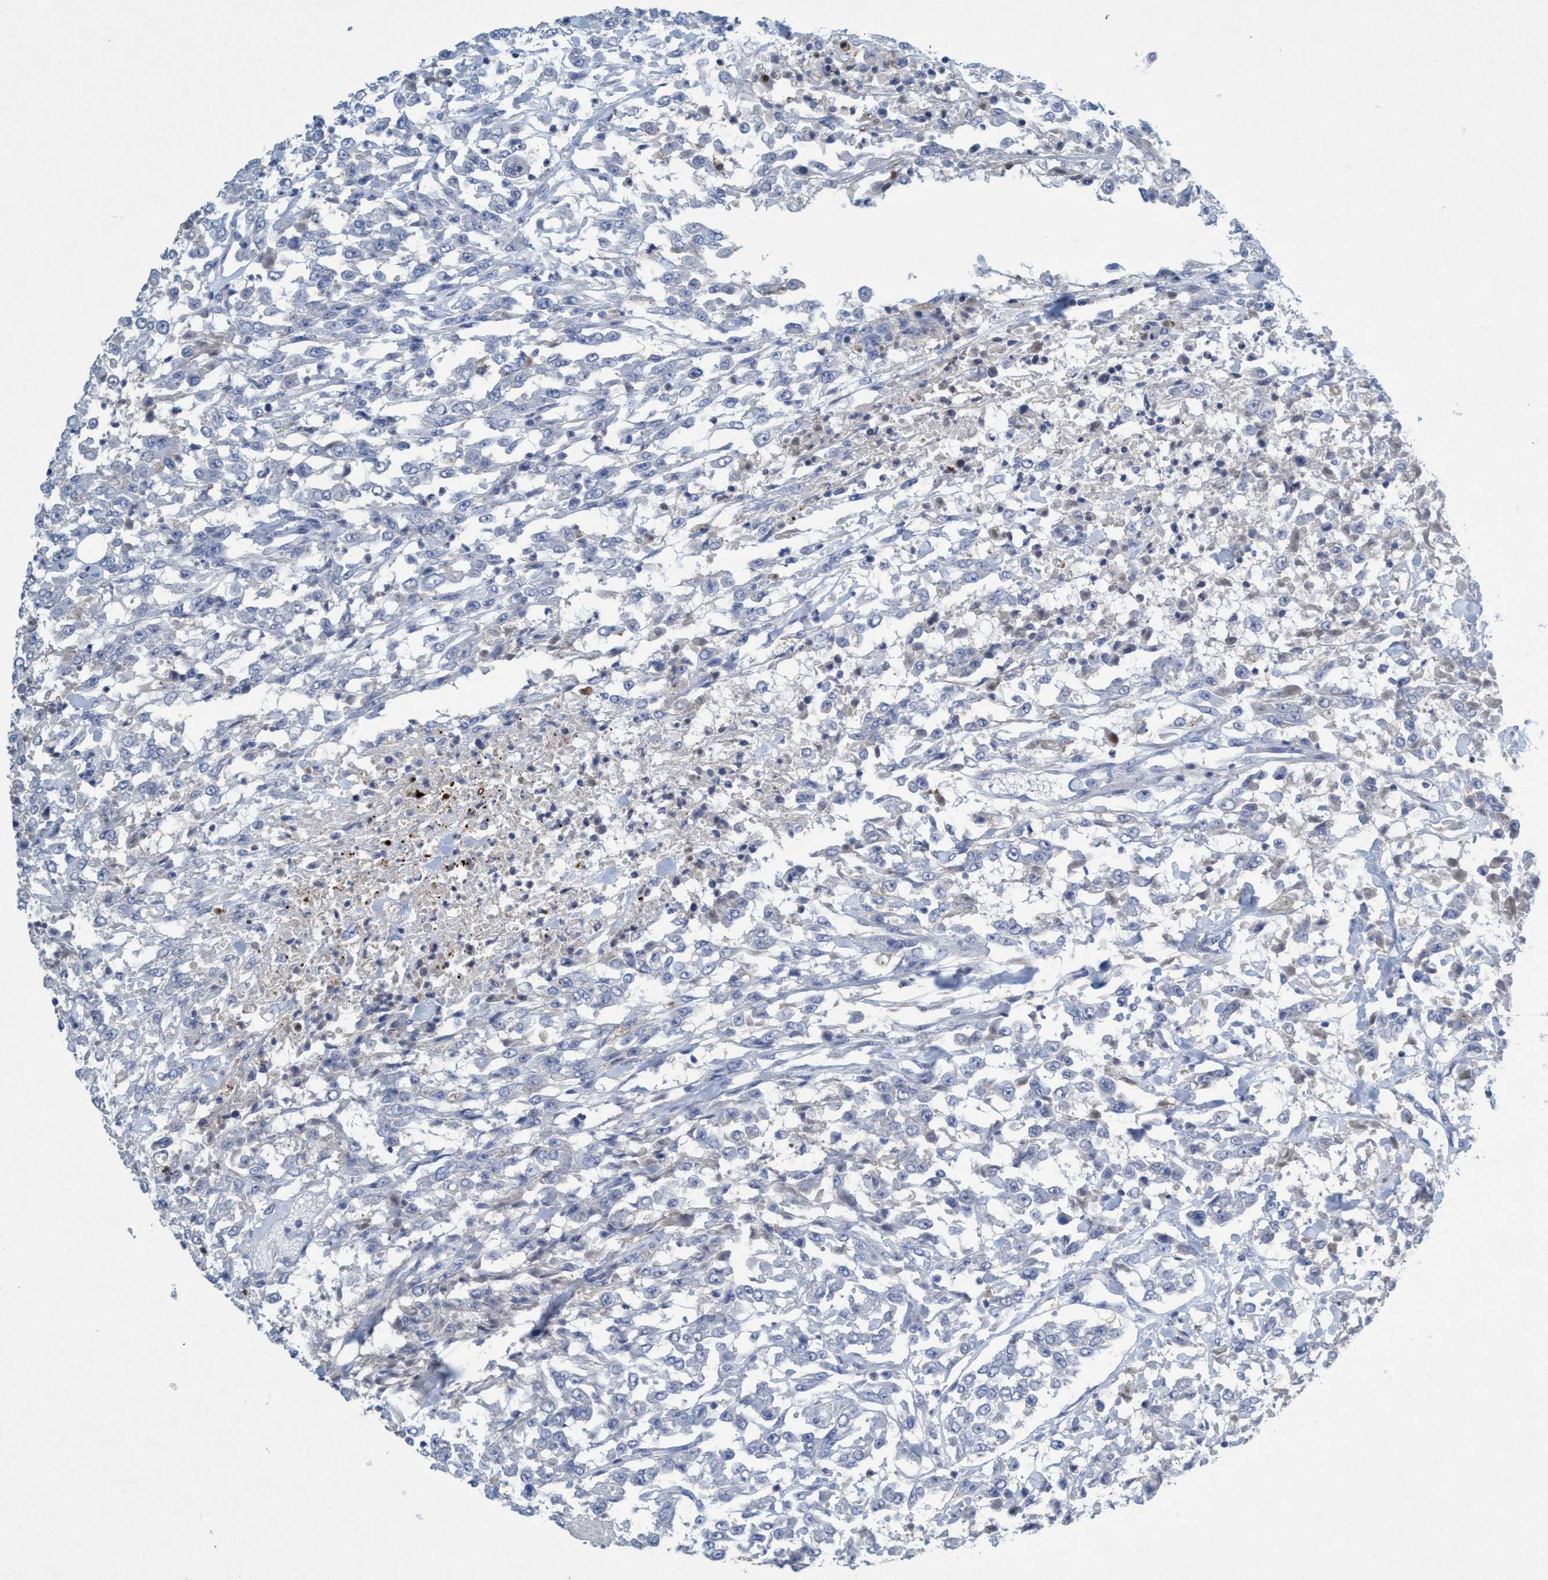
{"staining": {"intensity": "negative", "quantity": "none", "location": "none"}, "tissue": "urothelial cancer", "cell_type": "Tumor cells", "image_type": "cancer", "snomed": [{"axis": "morphology", "description": "Urothelial carcinoma, High grade"}, {"axis": "topography", "description": "Urinary bladder"}], "caption": "Immunohistochemical staining of urothelial cancer displays no significant expression in tumor cells.", "gene": "RNF208", "patient": {"sex": "male", "age": 46}}